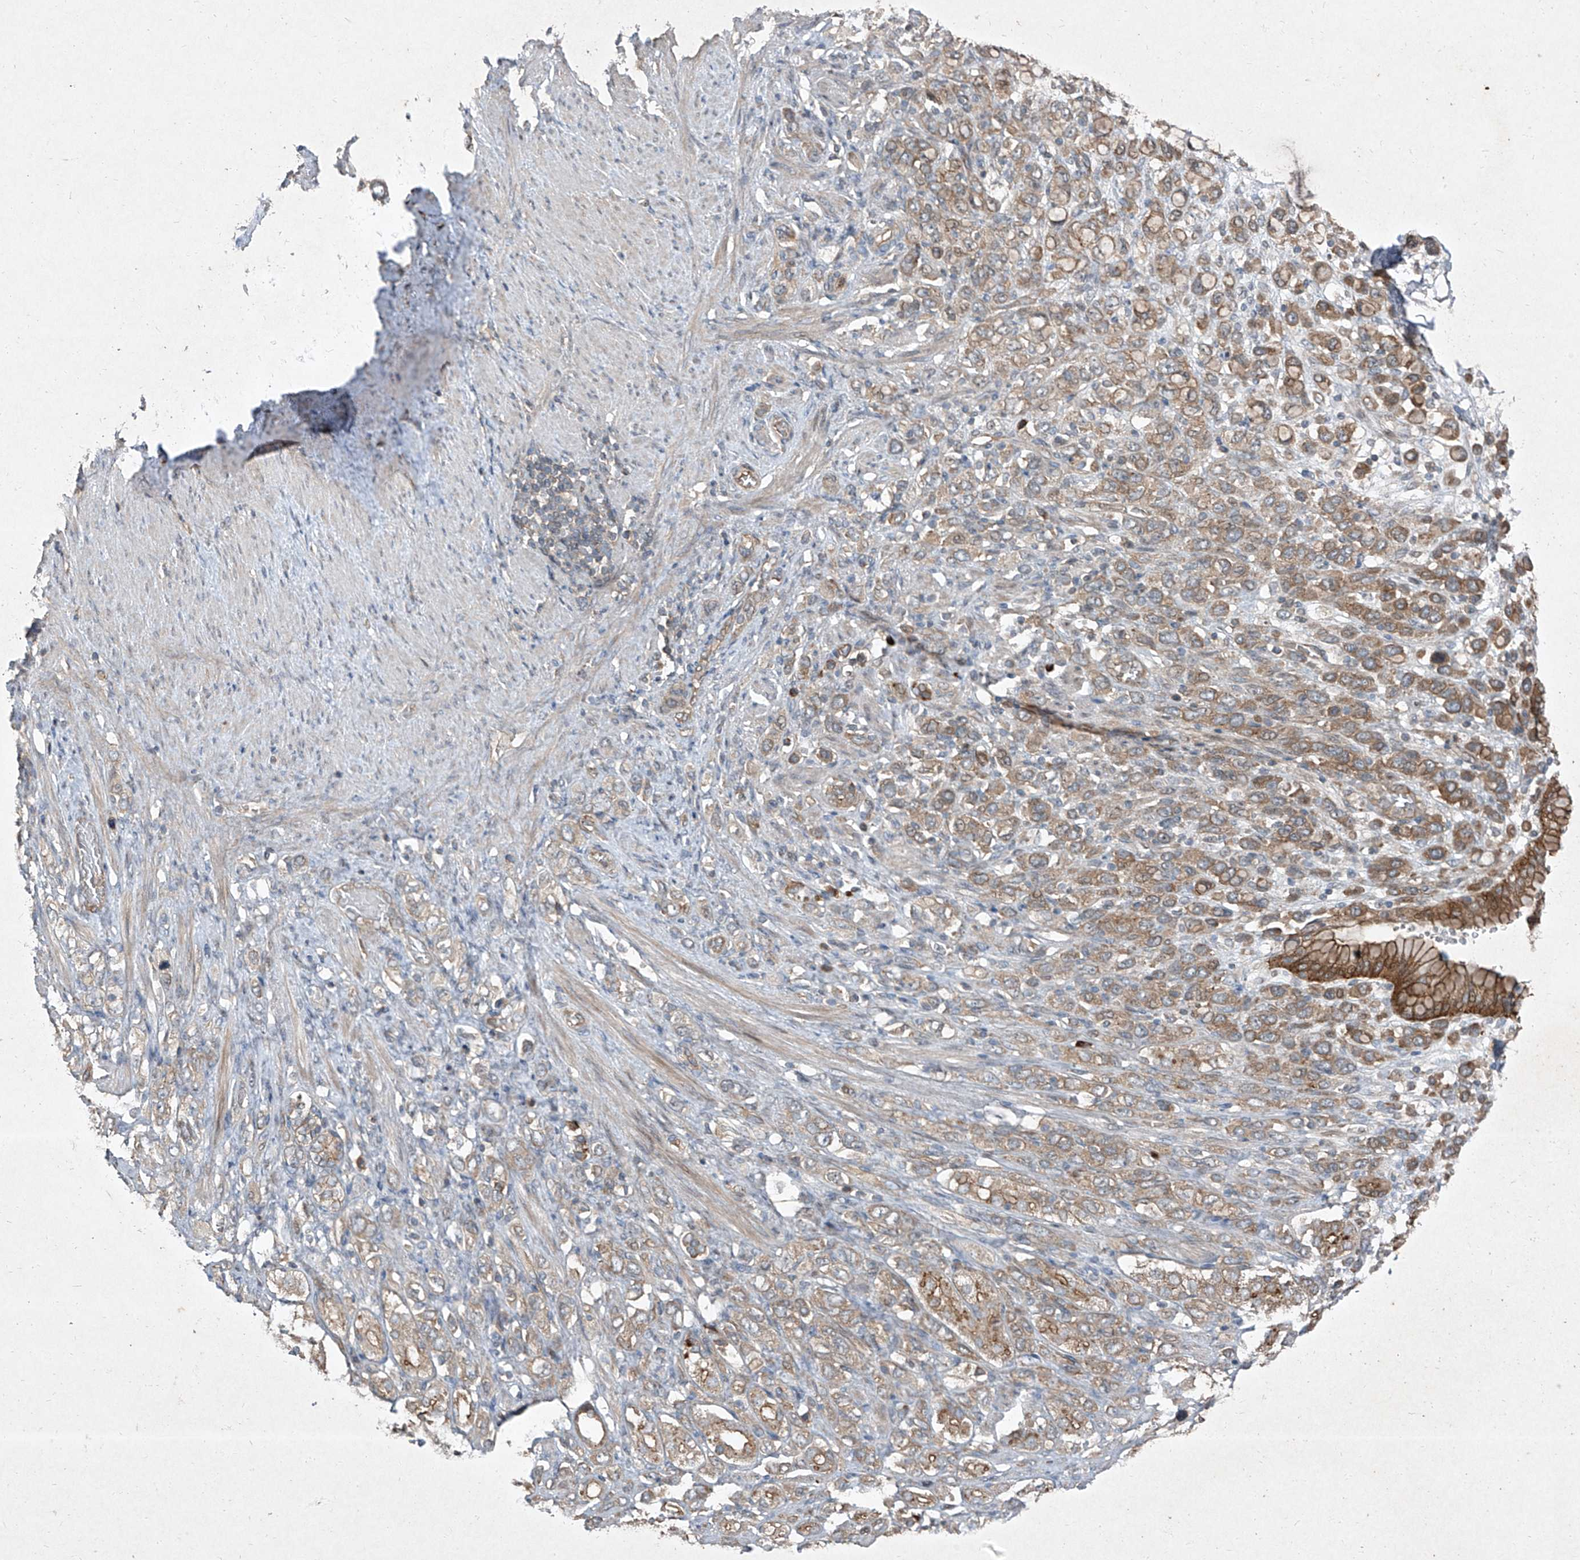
{"staining": {"intensity": "moderate", "quantity": ">75%", "location": "cytoplasmic/membranous"}, "tissue": "stomach cancer", "cell_type": "Tumor cells", "image_type": "cancer", "snomed": [{"axis": "morphology", "description": "Adenocarcinoma, NOS"}, {"axis": "topography", "description": "Stomach"}], "caption": "Stomach cancer (adenocarcinoma) stained with a brown dye reveals moderate cytoplasmic/membranous positive positivity in approximately >75% of tumor cells.", "gene": "CCN1", "patient": {"sex": "female", "age": 65}}